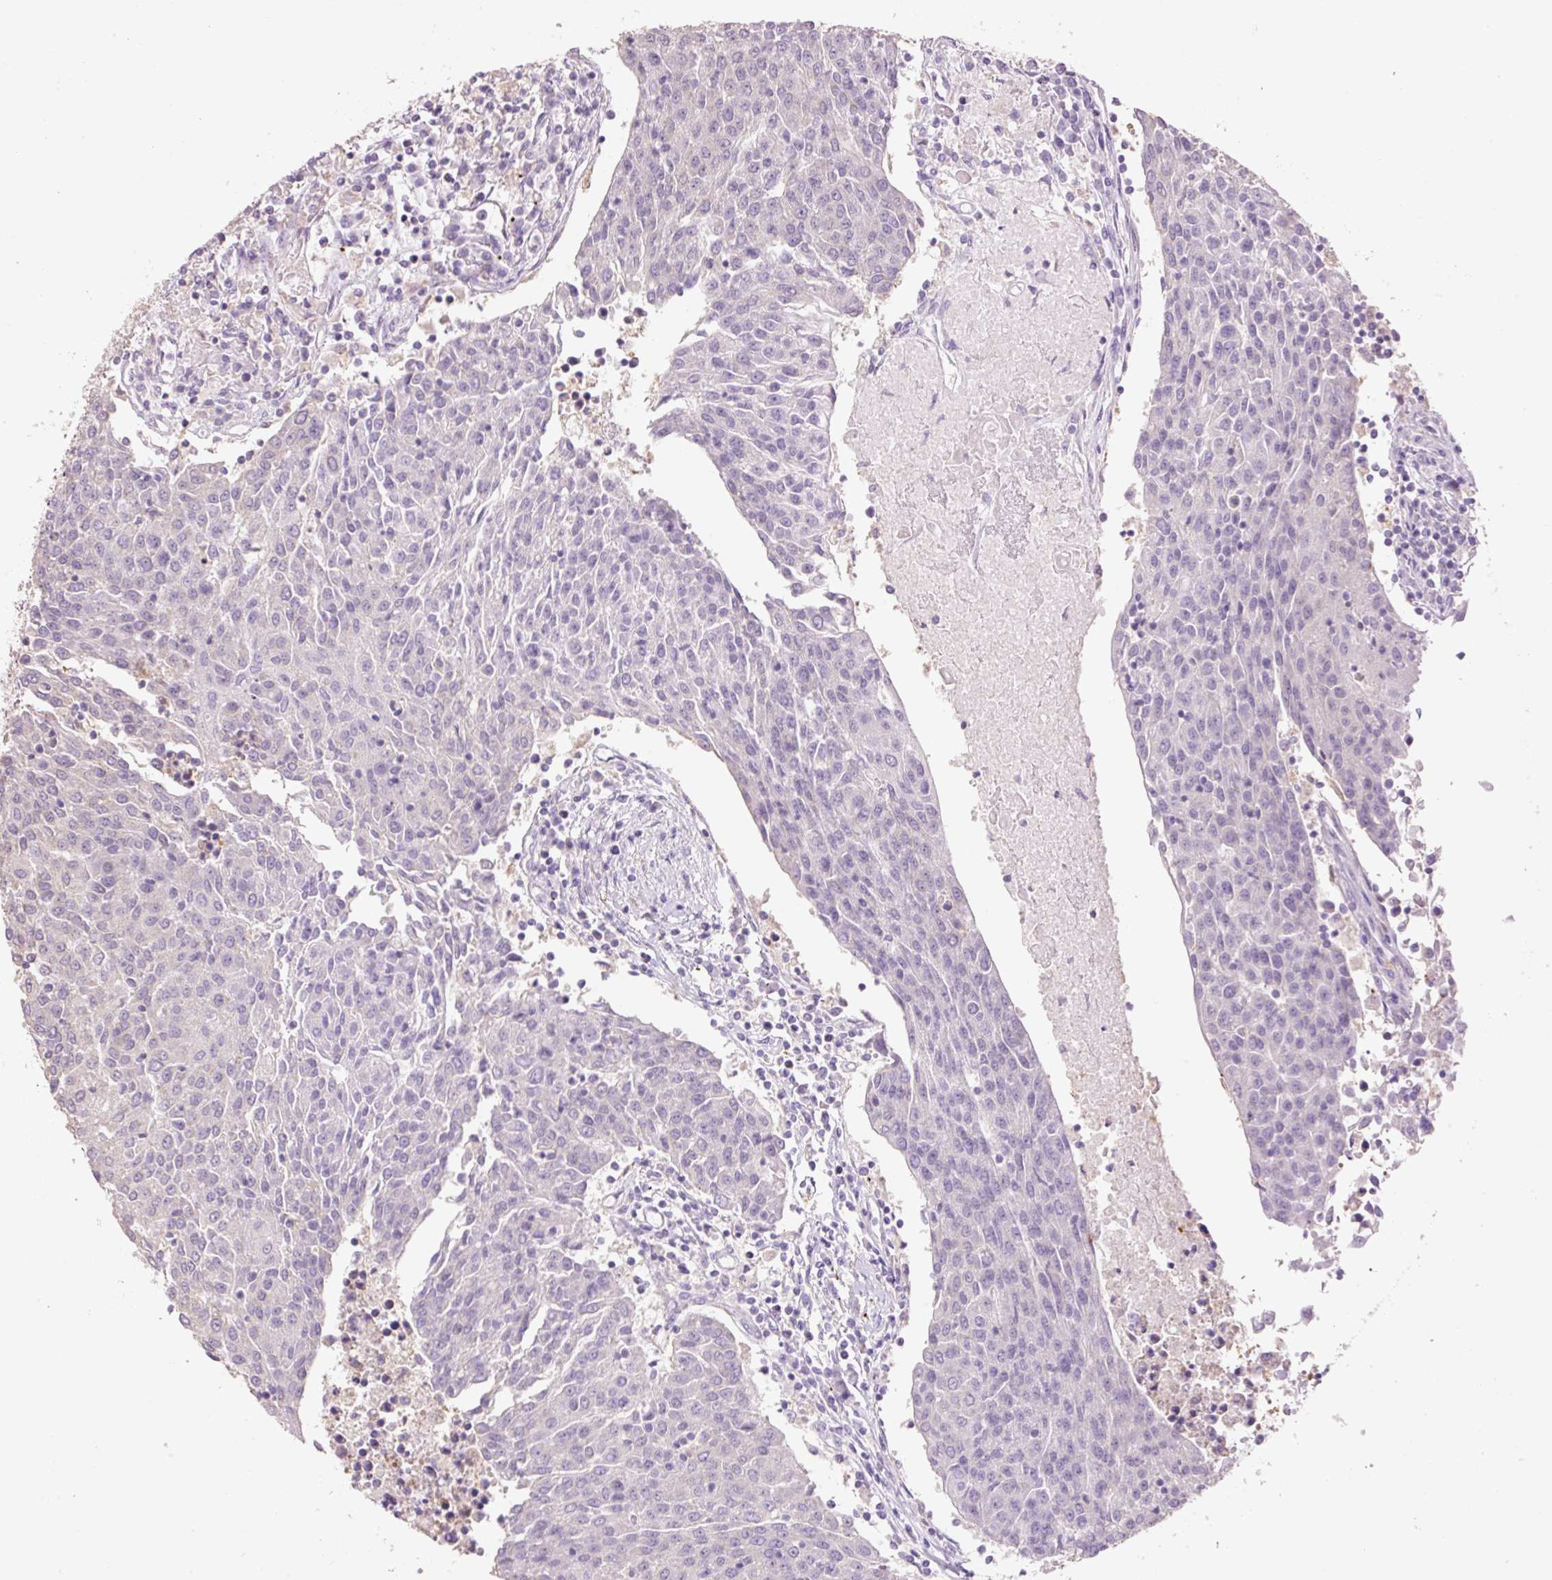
{"staining": {"intensity": "negative", "quantity": "none", "location": "none"}, "tissue": "urothelial cancer", "cell_type": "Tumor cells", "image_type": "cancer", "snomed": [{"axis": "morphology", "description": "Urothelial carcinoma, High grade"}, {"axis": "topography", "description": "Urinary bladder"}], "caption": "High power microscopy histopathology image of an IHC photomicrograph of urothelial carcinoma (high-grade), revealing no significant positivity in tumor cells. The staining is performed using DAB (3,3'-diaminobenzidine) brown chromogen with nuclei counter-stained in using hematoxylin.", "gene": "HAX1", "patient": {"sex": "female", "age": 85}}